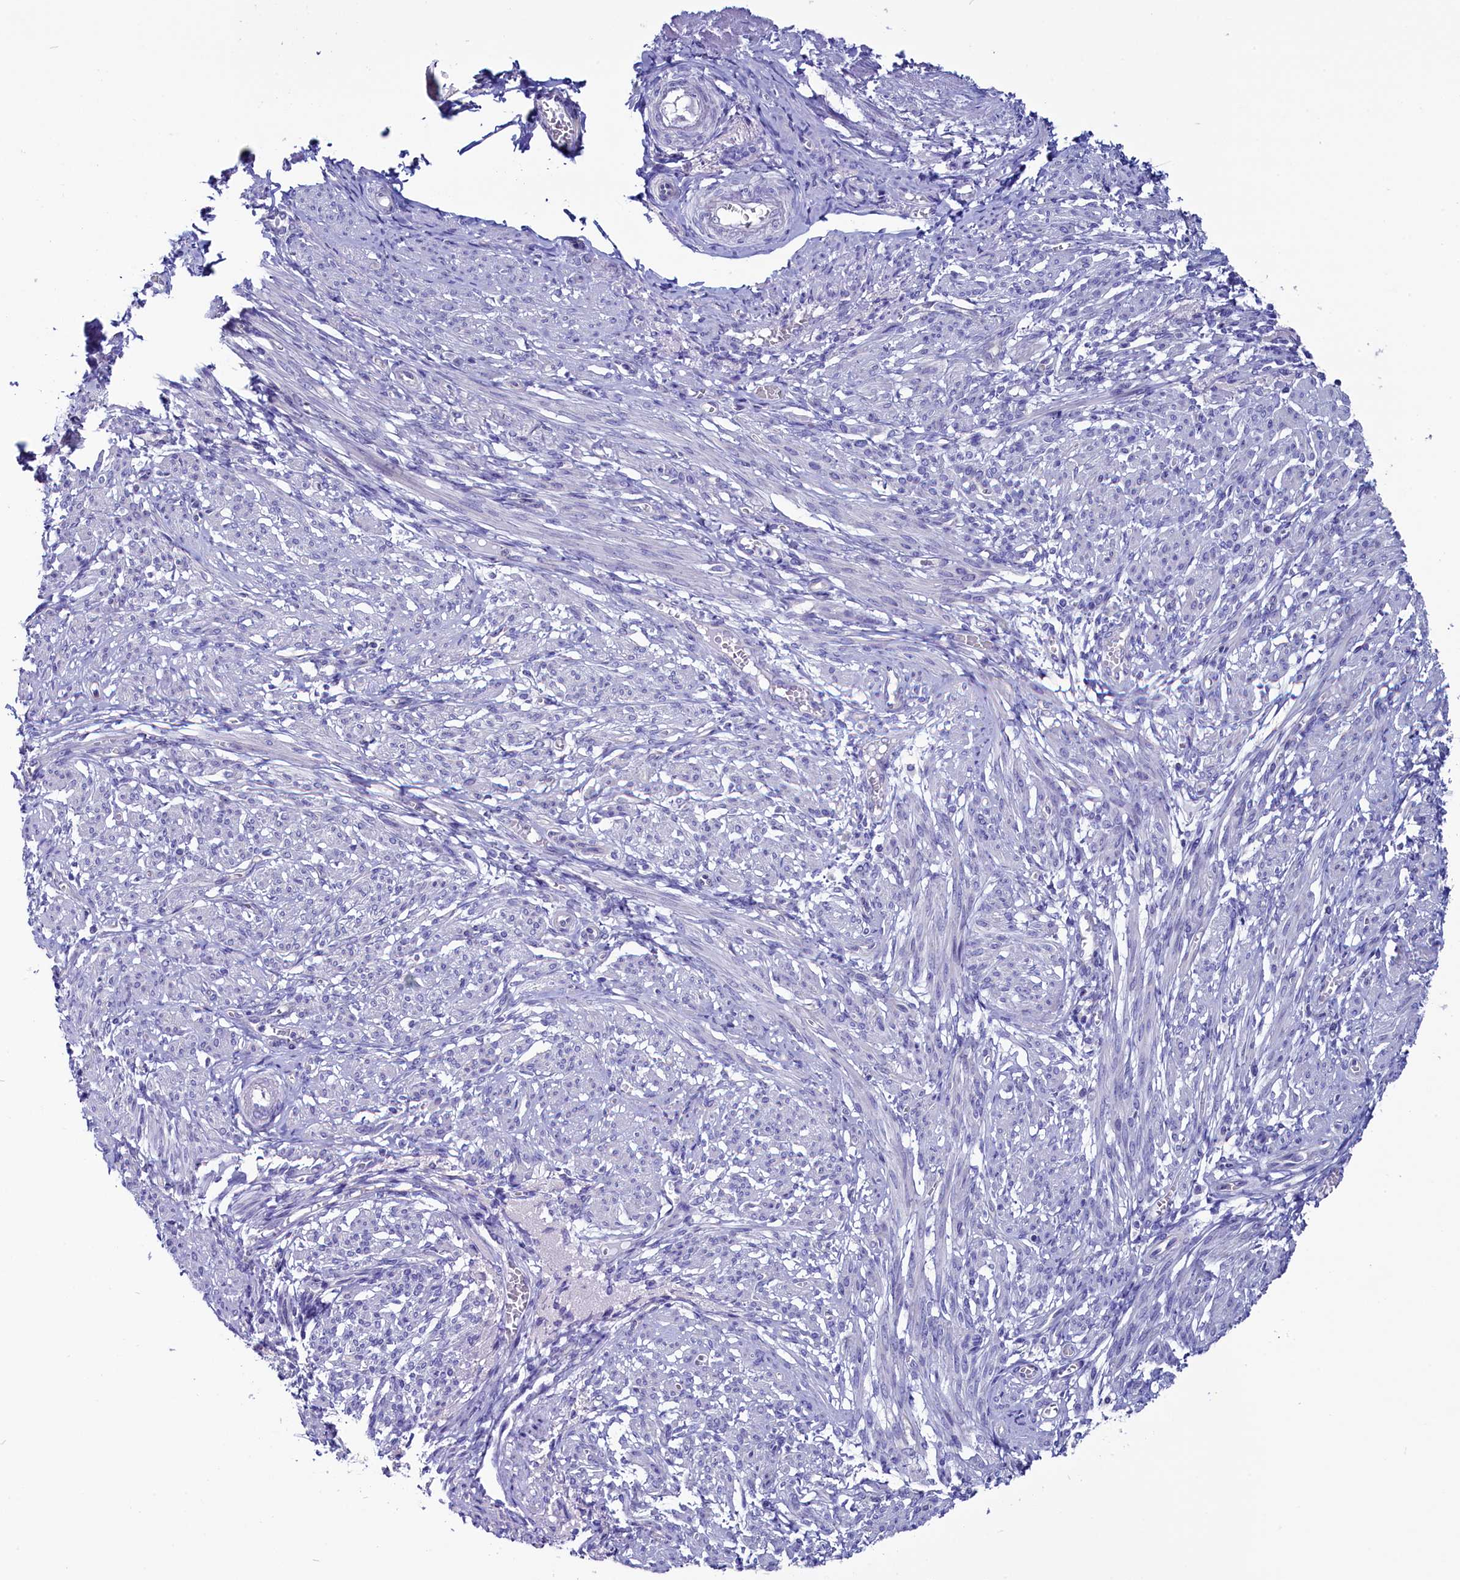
{"staining": {"intensity": "negative", "quantity": "none", "location": "none"}, "tissue": "smooth muscle", "cell_type": "Smooth muscle cells", "image_type": "normal", "snomed": [{"axis": "morphology", "description": "Normal tissue, NOS"}, {"axis": "topography", "description": "Smooth muscle"}], "caption": "A high-resolution histopathology image shows immunohistochemistry (IHC) staining of normal smooth muscle, which exhibits no significant staining in smooth muscle cells. The staining is performed using DAB brown chromogen with nuclei counter-stained in using hematoxylin.", "gene": "CIAPIN1", "patient": {"sex": "female", "age": 39}}